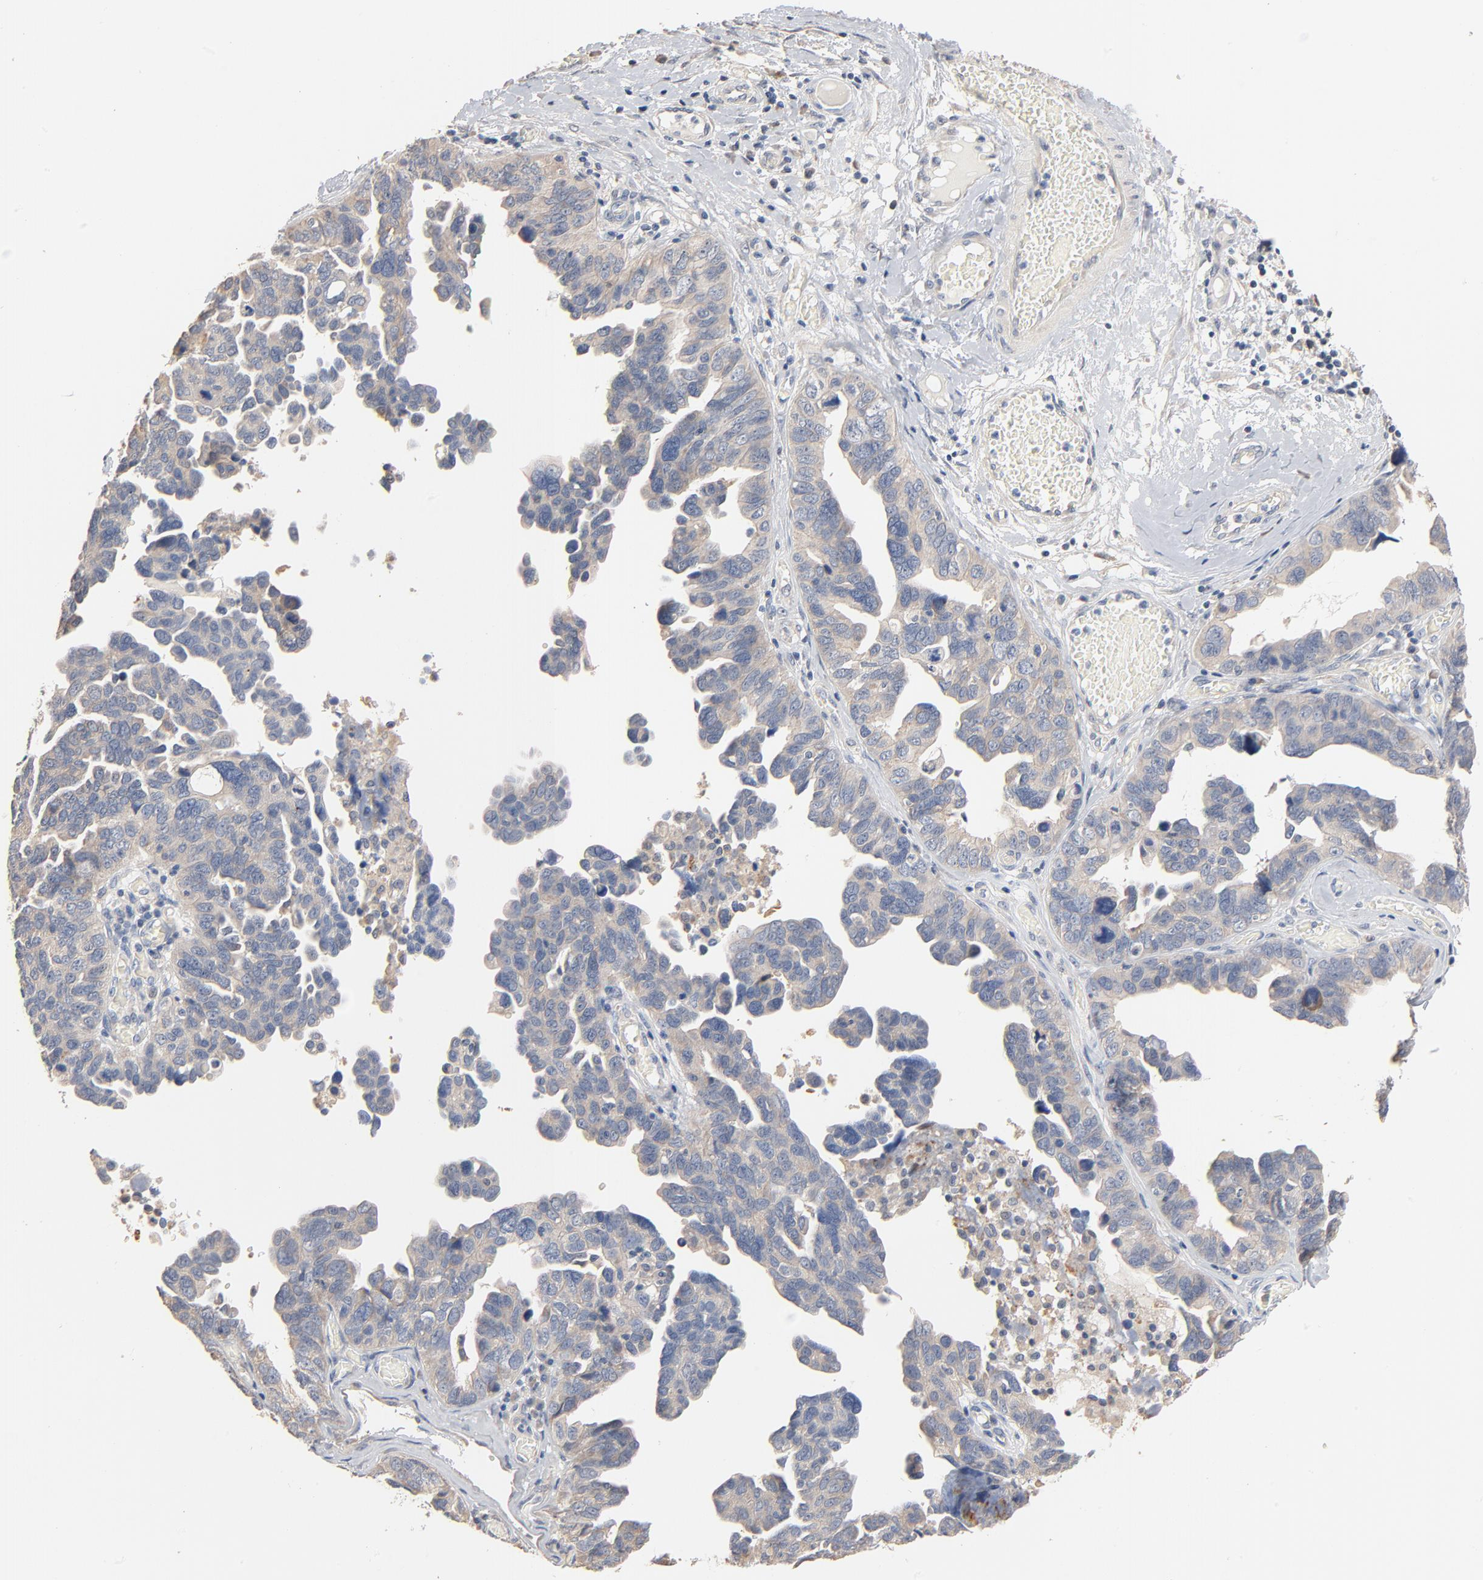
{"staining": {"intensity": "negative", "quantity": "none", "location": "none"}, "tissue": "ovarian cancer", "cell_type": "Tumor cells", "image_type": "cancer", "snomed": [{"axis": "morphology", "description": "Cystadenocarcinoma, serous, NOS"}, {"axis": "topography", "description": "Ovary"}], "caption": "Tumor cells are negative for protein expression in human serous cystadenocarcinoma (ovarian).", "gene": "ZDHHC8", "patient": {"sex": "female", "age": 64}}